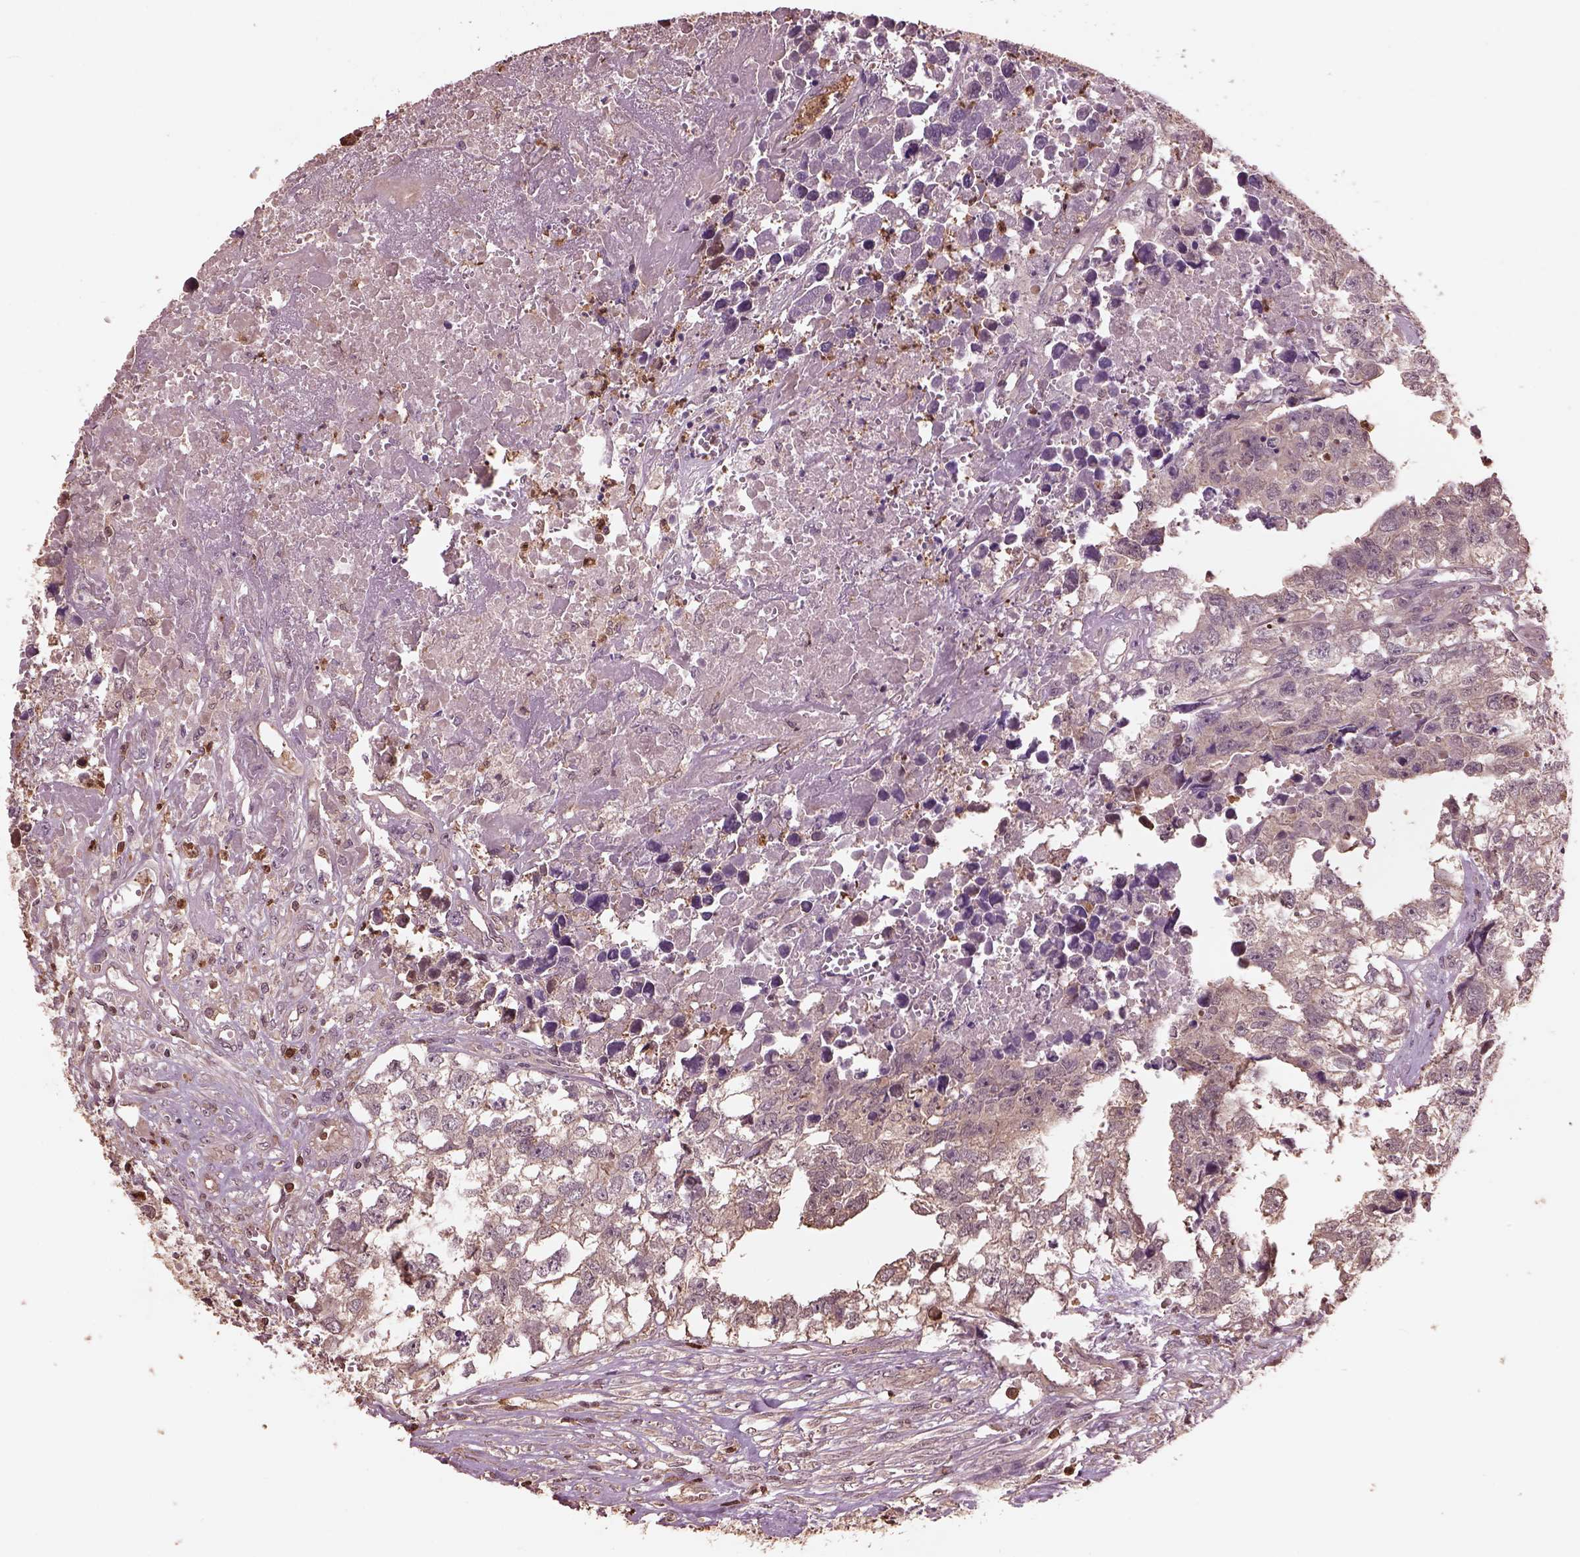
{"staining": {"intensity": "weak", "quantity": "25%-75%", "location": "cytoplasmic/membranous"}, "tissue": "testis cancer", "cell_type": "Tumor cells", "image_type": "cancer", "snomed": [{"axis": "morphology", "description": "Carcinoma, Embryonal, NOS"}, {"axis": "morphology", "description": "Teratoma, malignant, NOS"}, {"axis": "topography", "description": "Testis"}], "caption": "Tumor cells reveal low levels of weak cytoplasmic/membranous positivity in approximately 25%-75% of cells in testis cancer.", "gene": "IL31RA", "patient": {"sex": "male", "age": 44}}